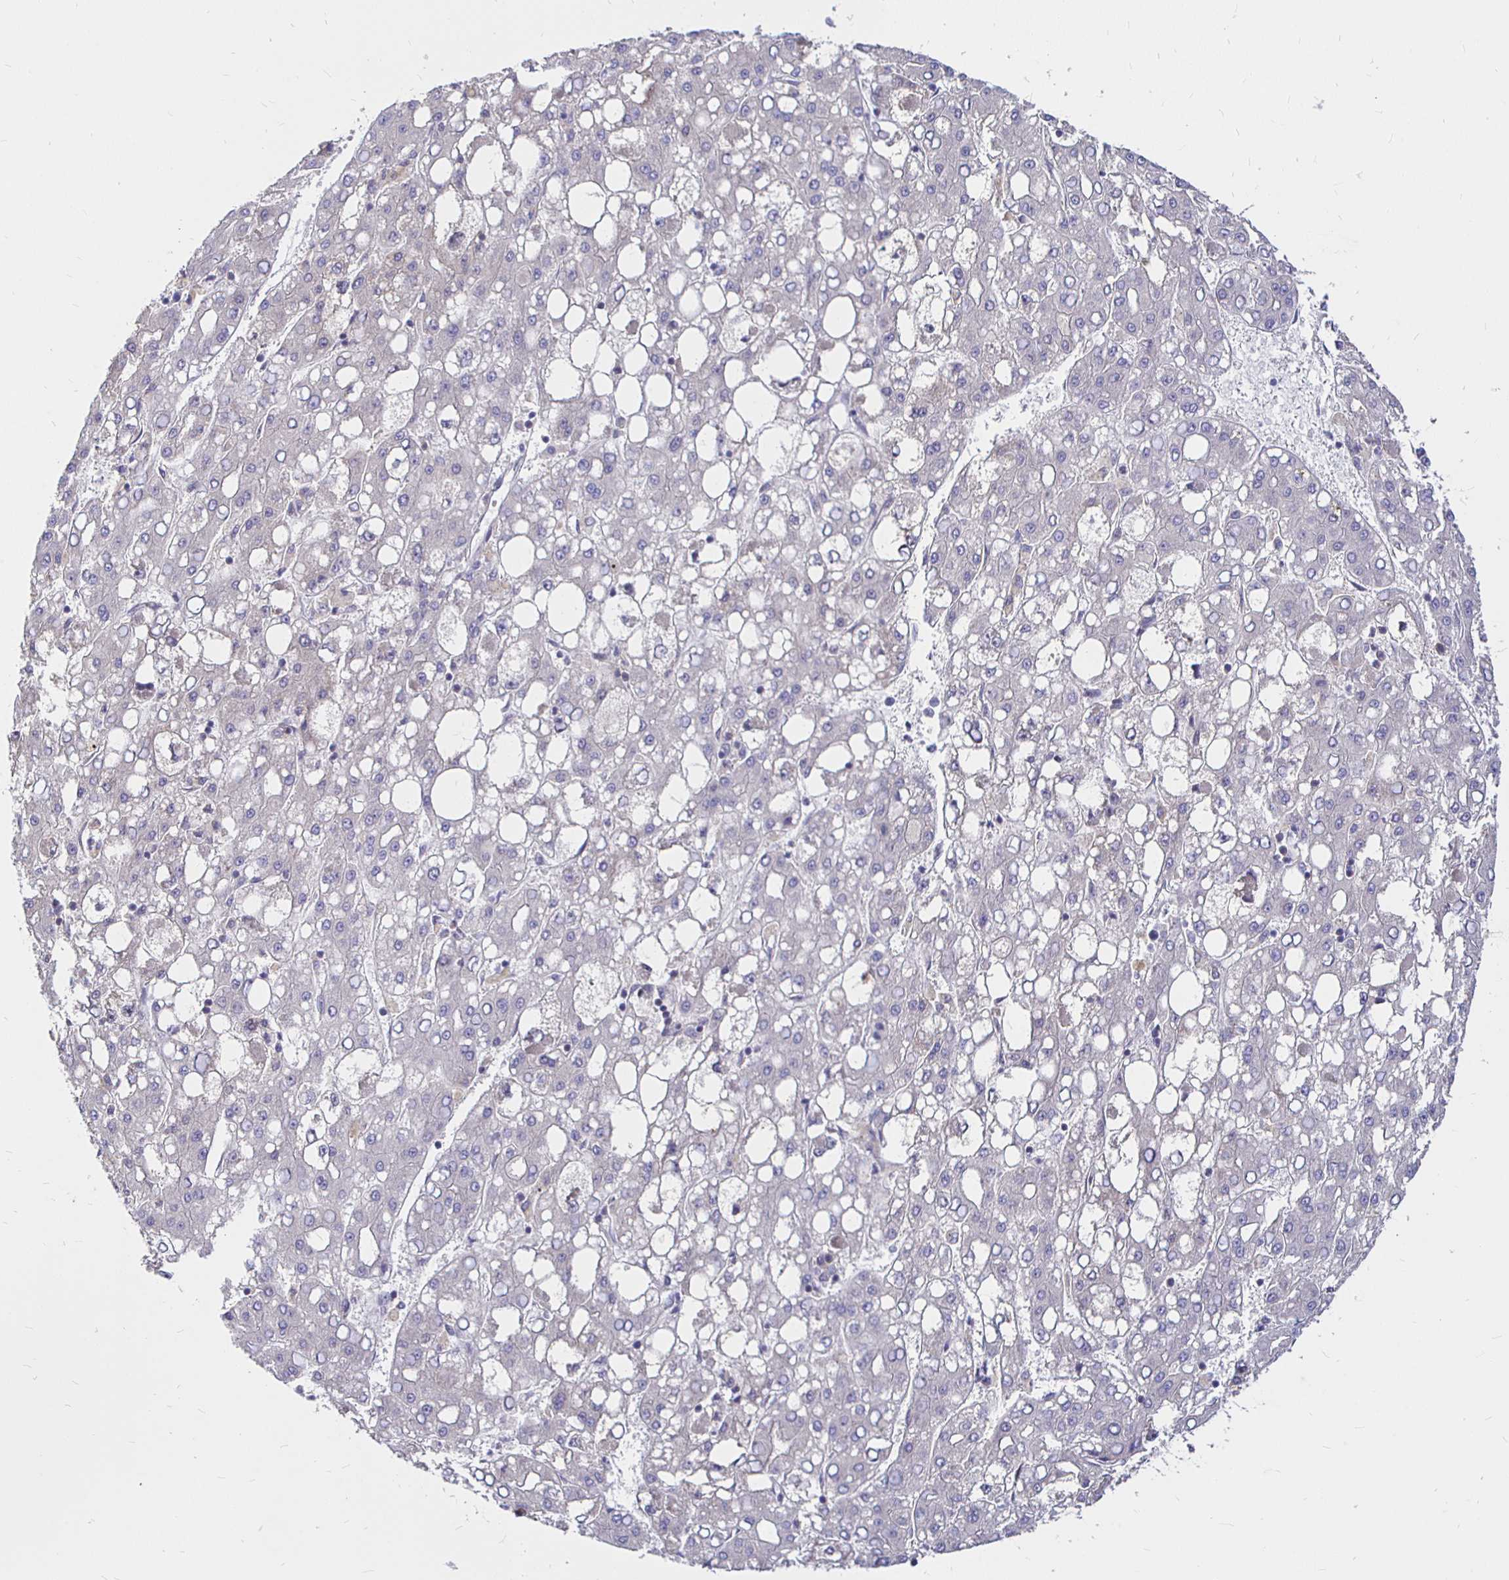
{"staining": {"intensity": "negative", "quantity": "none", "location": "none"}, "tissue": "liver cancer", "cell_type": "Tumor cells", "image_type": "cancer", "snomed": [{"axis": "morphology", "description": "Carcinoma, Hepatocellular, NOS"}, {"axis": "topography", "description": "Liver"}], "caption": "Liver cancer was stained to show a protein in brown. There is no significant staining in tumor cells. (Immunohistochemistry (ihc), brightfield microscopy, high magnification).", "gene": "PALM2AKAP2", "patient": {"sex": "male", "age": 65}}